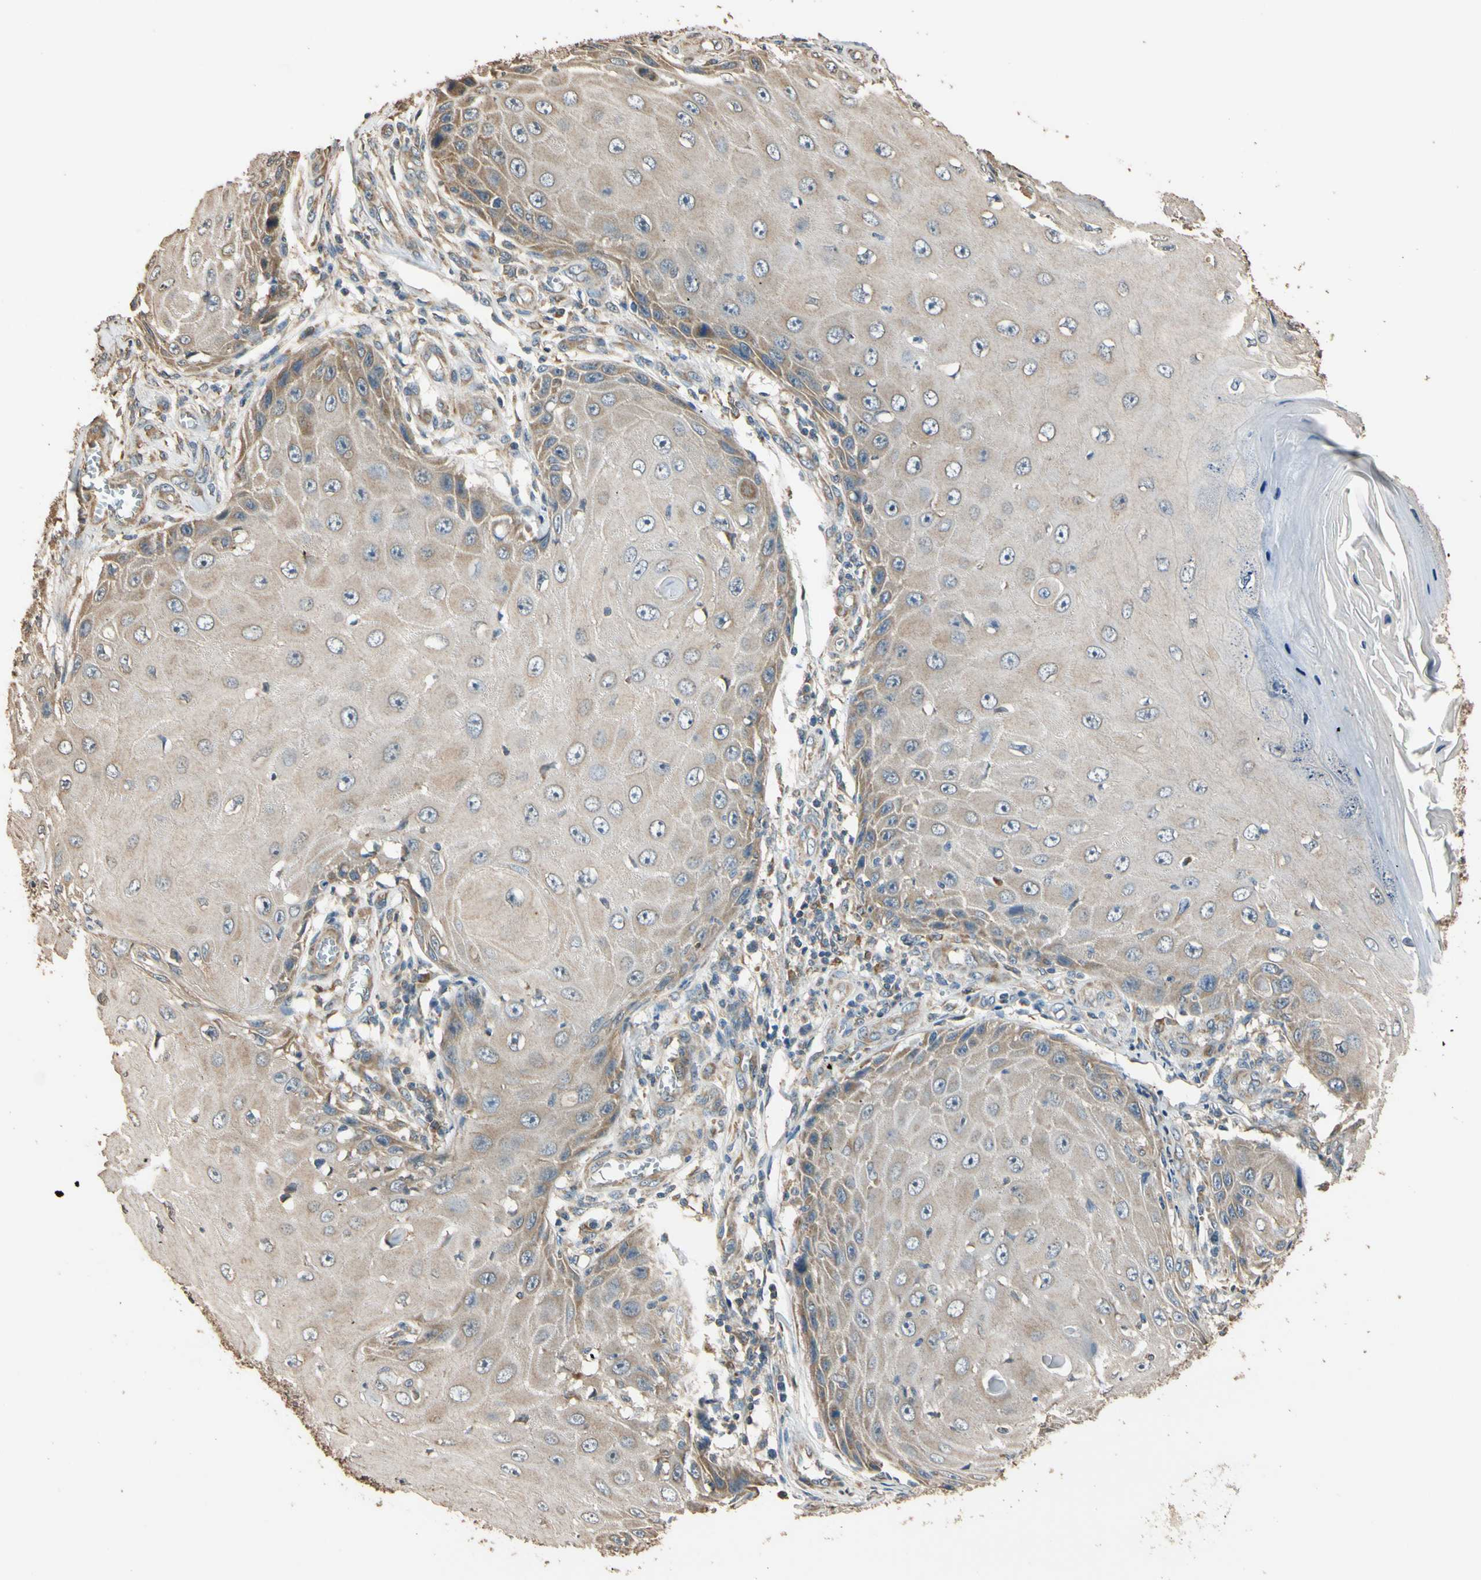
{"staining": {"intensity": "moderate", "quantity": "25%-75%", "location": "cytoplasmic/membranous"}, "tissue": "skin cancer", "cell_type": "Tumor cells", "image_type": "cancer", "snomed": [{"axis": "morphology", "description": "Squamous cell carcinoma, NOS"}, {"axis": "topography", "description": "Skin"}], "caption": "Immunohistochemical staining of squamous cell carcinoma (skin) displays moderate cytoplasmic/membranous protein expression in approximately 25%-75% of tumor cells. Ihc stains the protein of interest in brown and the nuclei are stained blue.", "gene": "STX18", "patient": {"sex": "female", "age": 73}}